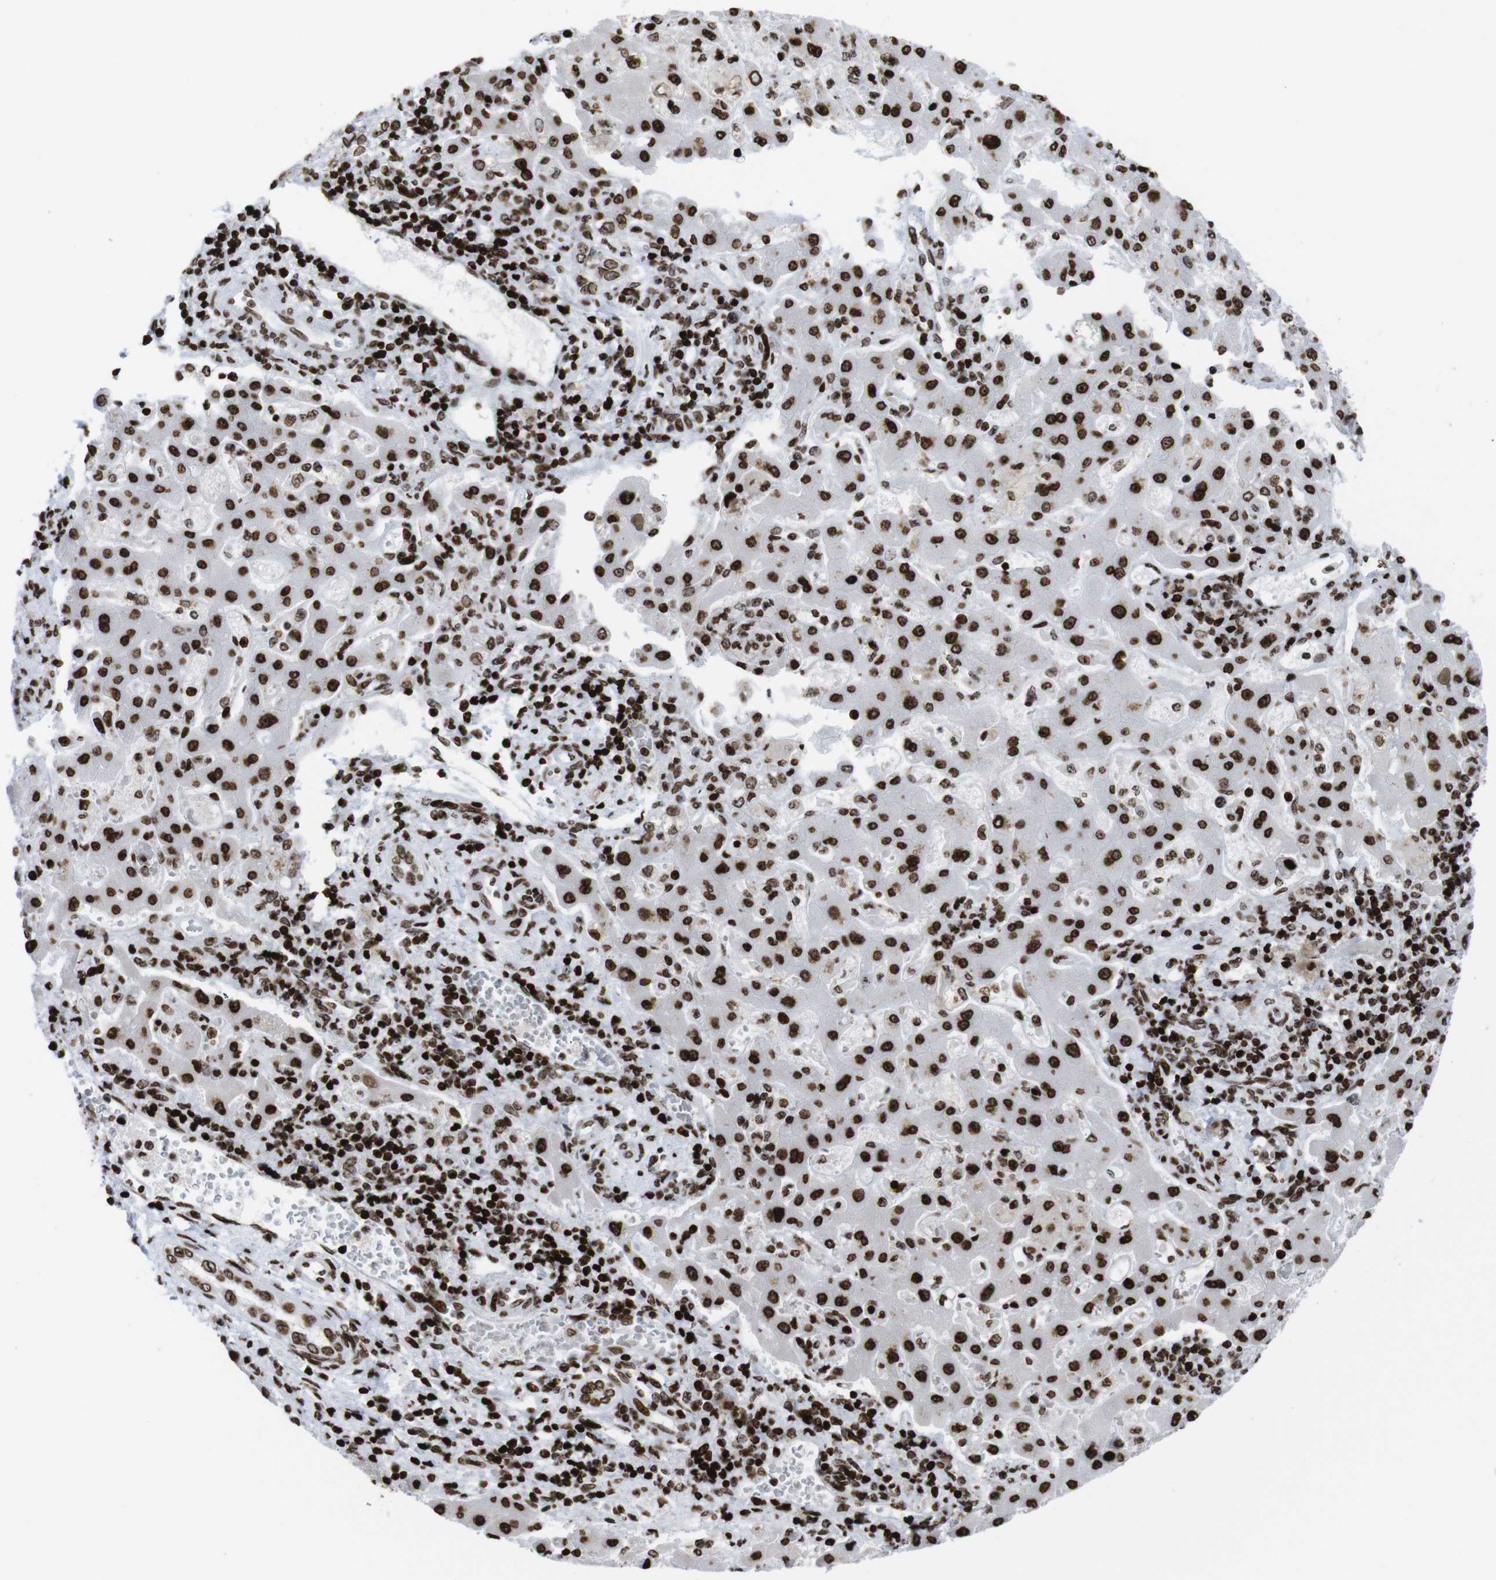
{"staining": {"intensity": "strong", "quantity": ">75%", "location": "cytoplasmic/membranous,nuclear"}, "tissue": "liver cancer", "cell_type": "Tumor cells", "image_type": "cancer", "snomed": [{"axis": "morphology", "description": "Cholangiocarcinoma"}, {"axis": "topography", "description": "Liver"}], "caption": "This image demonstrates immunohistochemistry (IHC) staining of liver cancer, with high strong cytoplasmic/membranous and nuclear positivity in about >75% of tumor cells.", "gene": "H1-4", "patient": {"sex": "male", "age": 50}}